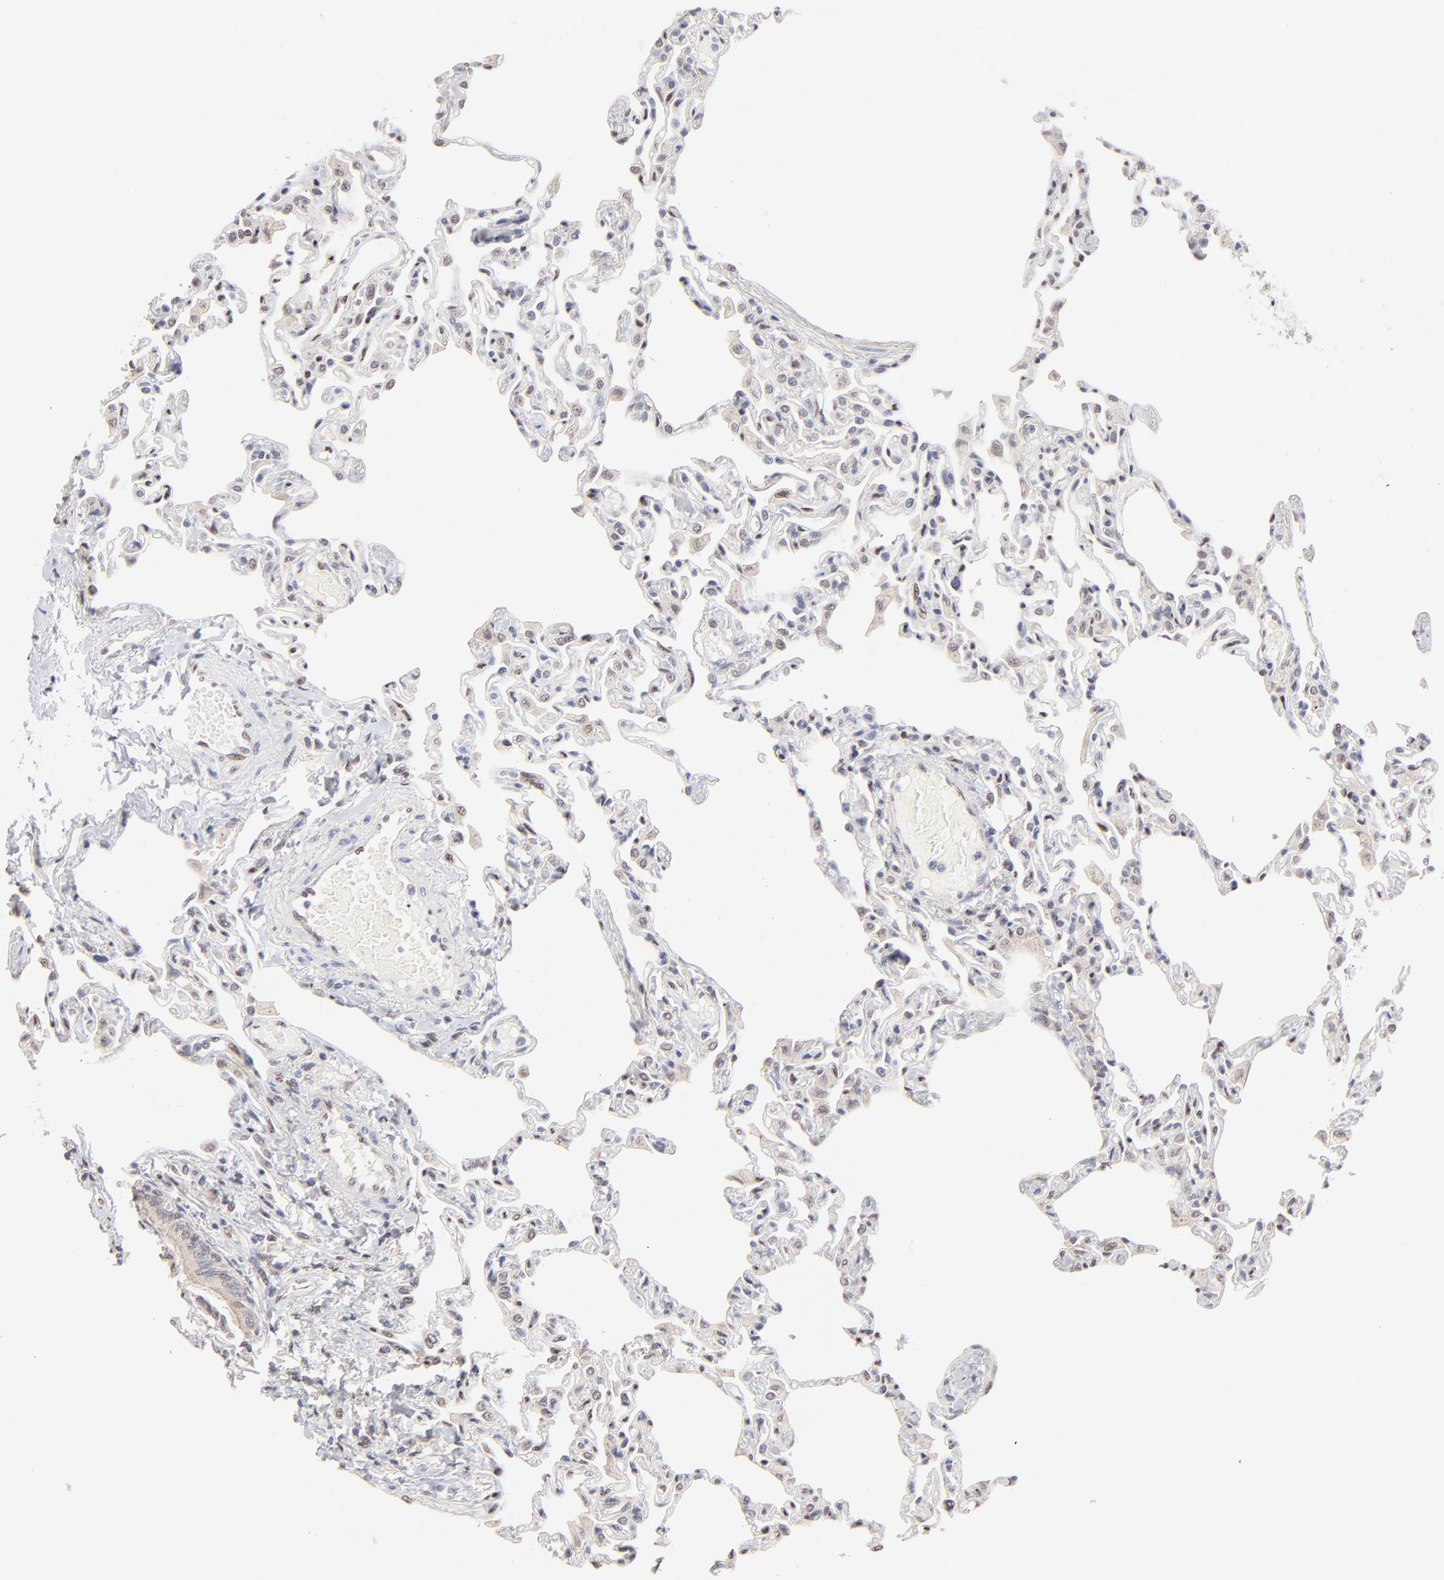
{"staining": {"intensity": "strong", "quantity": ">75%", "location": "nuclear"}, "tissue": "lung", "cell_type": "Alveolar cells", "image_type": "normal", "snomed": [{"axis": "morphology", "description": "Normal tissue, NOS"}, {"axis": "topography", "description": "Lung"}], "caption": "Protein analysis of unremarkable lung shows strong nuclear positivity in approximately >75% of alveolar cells.", "gene": "STAT3", "patient": {"sex": "female", "age": 49}}